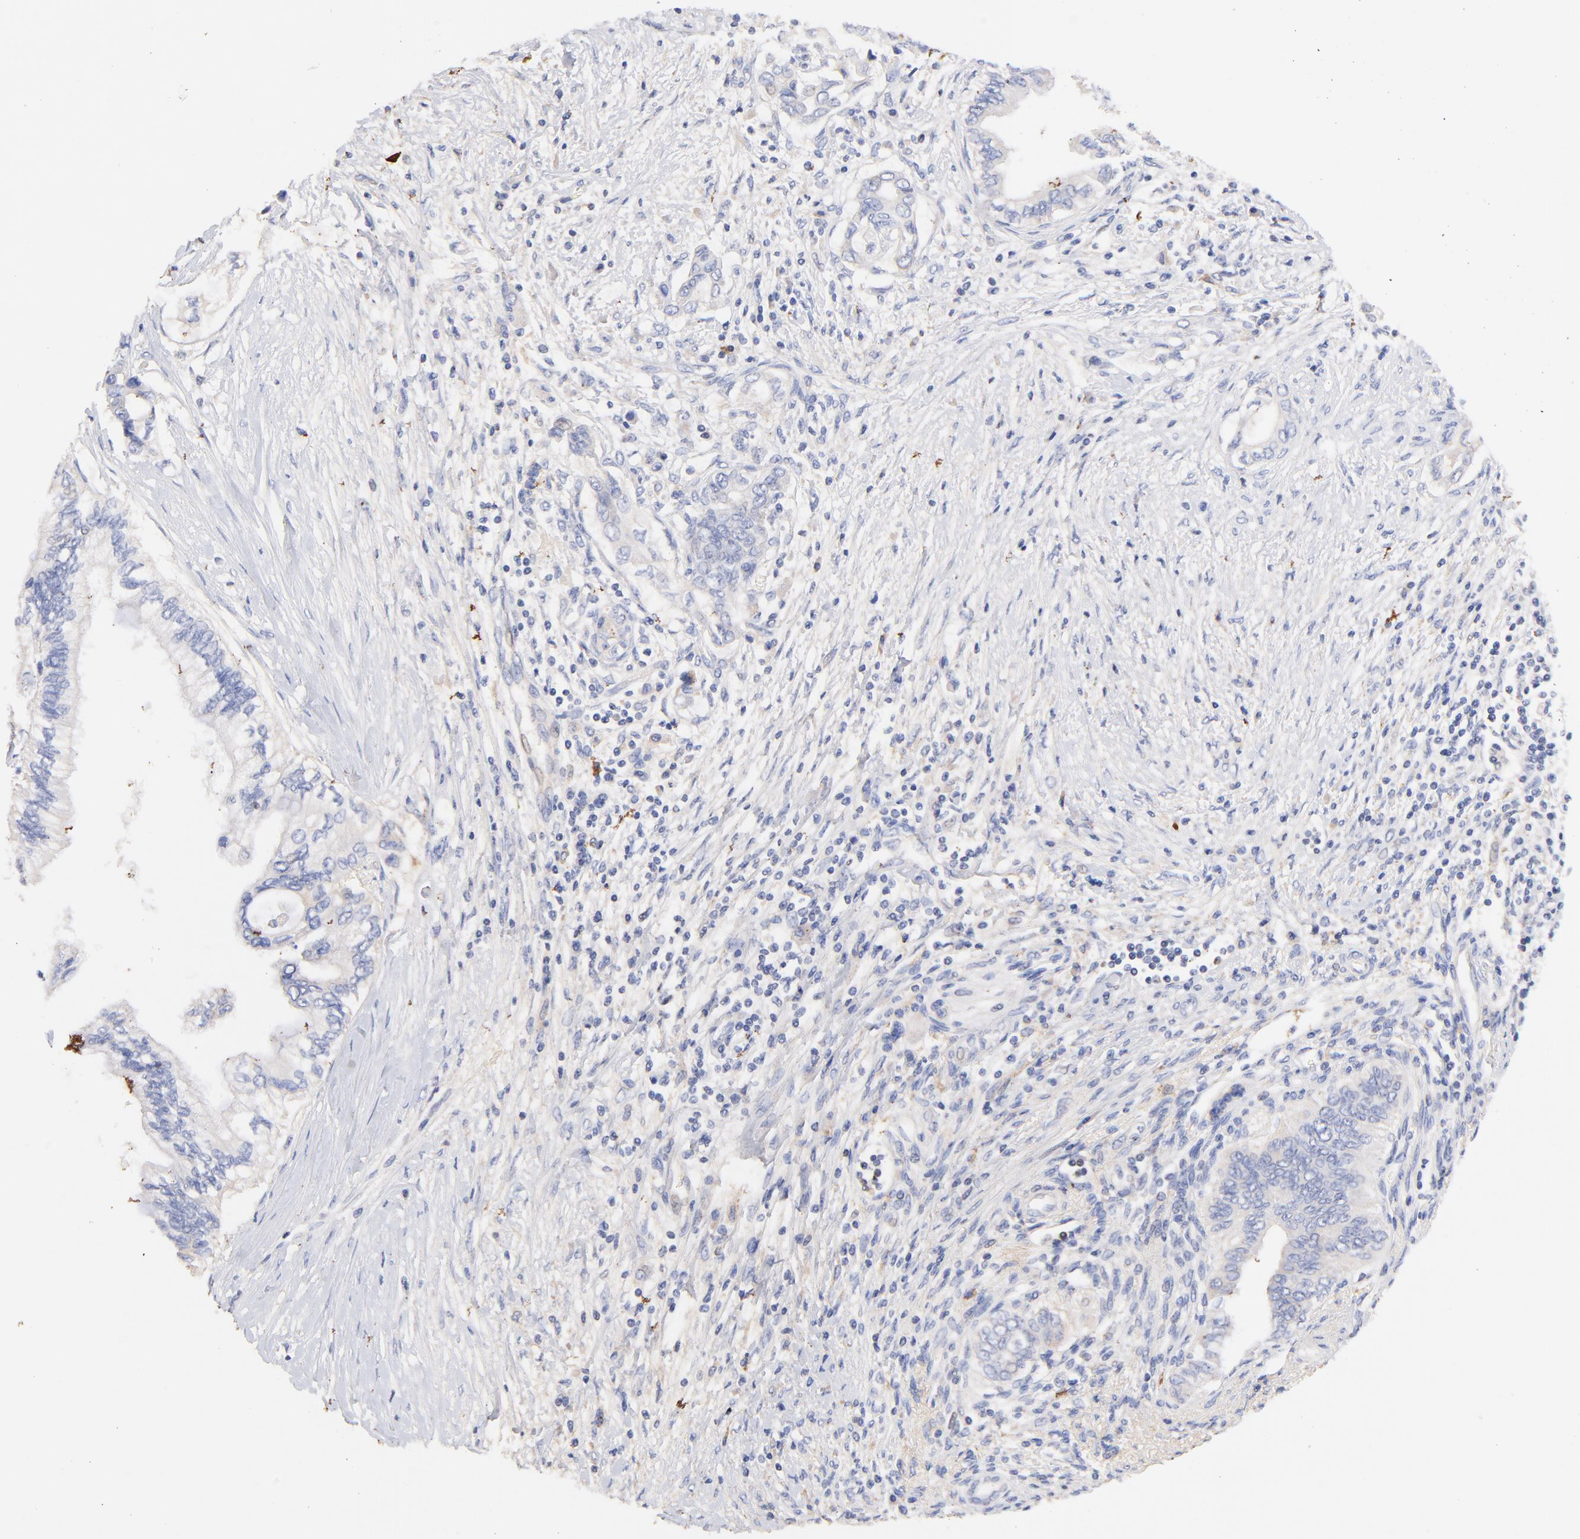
{"staining": {"intensity": "negative", "quantity": "none", "location": "none"}, "tissue": "pancreatic cancer", "cell_type": "Tumor cells", "image_type": "cancer", "snomed": [{"axis": "morphology", "description": "Adenocarcinoma, NOS"}, {"axis": "topography", "description": "Pancreas"}], "caption": "Pancreatic adenocarcinoma was stained to show a protein in brown. There is no significant staining in tumor cells.", "gene": "IGLV7-43", "patient": {"sex": "female", "age": 66}}